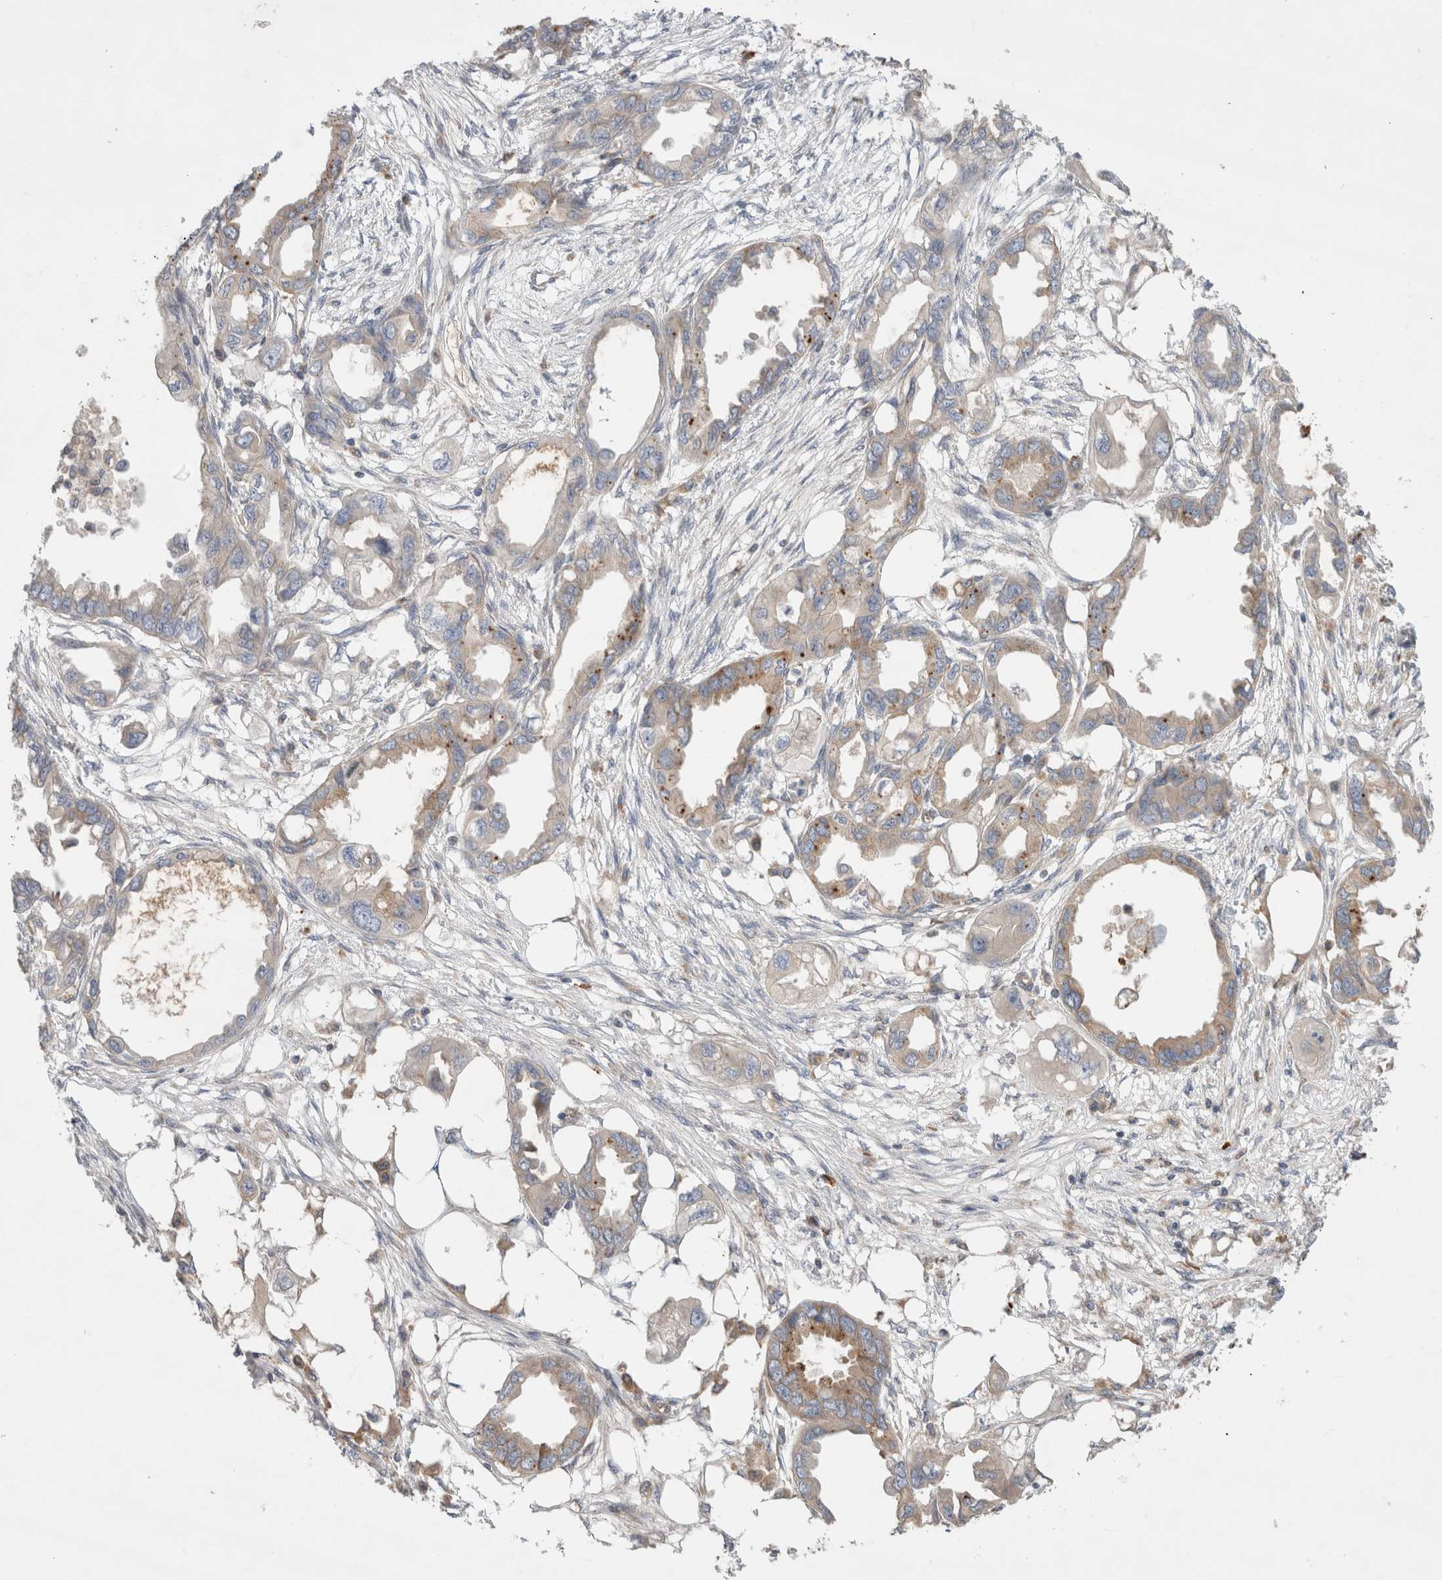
{"staining": {"intensity": "moderate", "quantity": "<25%", "location": "cytoplasmic/membranous"}, "tissue": "endometrial cancer", "cell_type": "Tumor cells", "image_type": "cancer", "snomed": [{"axis": "morphology", "description": "Adenocarcinoma, NOS"}, {"axis": "morphology", "description": "Adenocarcinoma, metastatic, NOS"}, {"axis": "topography", "description": "Adipose tissue"}, {"axis": "topography", "description": "Endometrium"}], "caption": "Endometrial cancer stained for a protein (brown) displays moderate cytoplasmic/membranous positive expression in approximately <25% of tumor cells.", "gene": "PDCD10", "patient": {"sex": "female", "age": 67}}